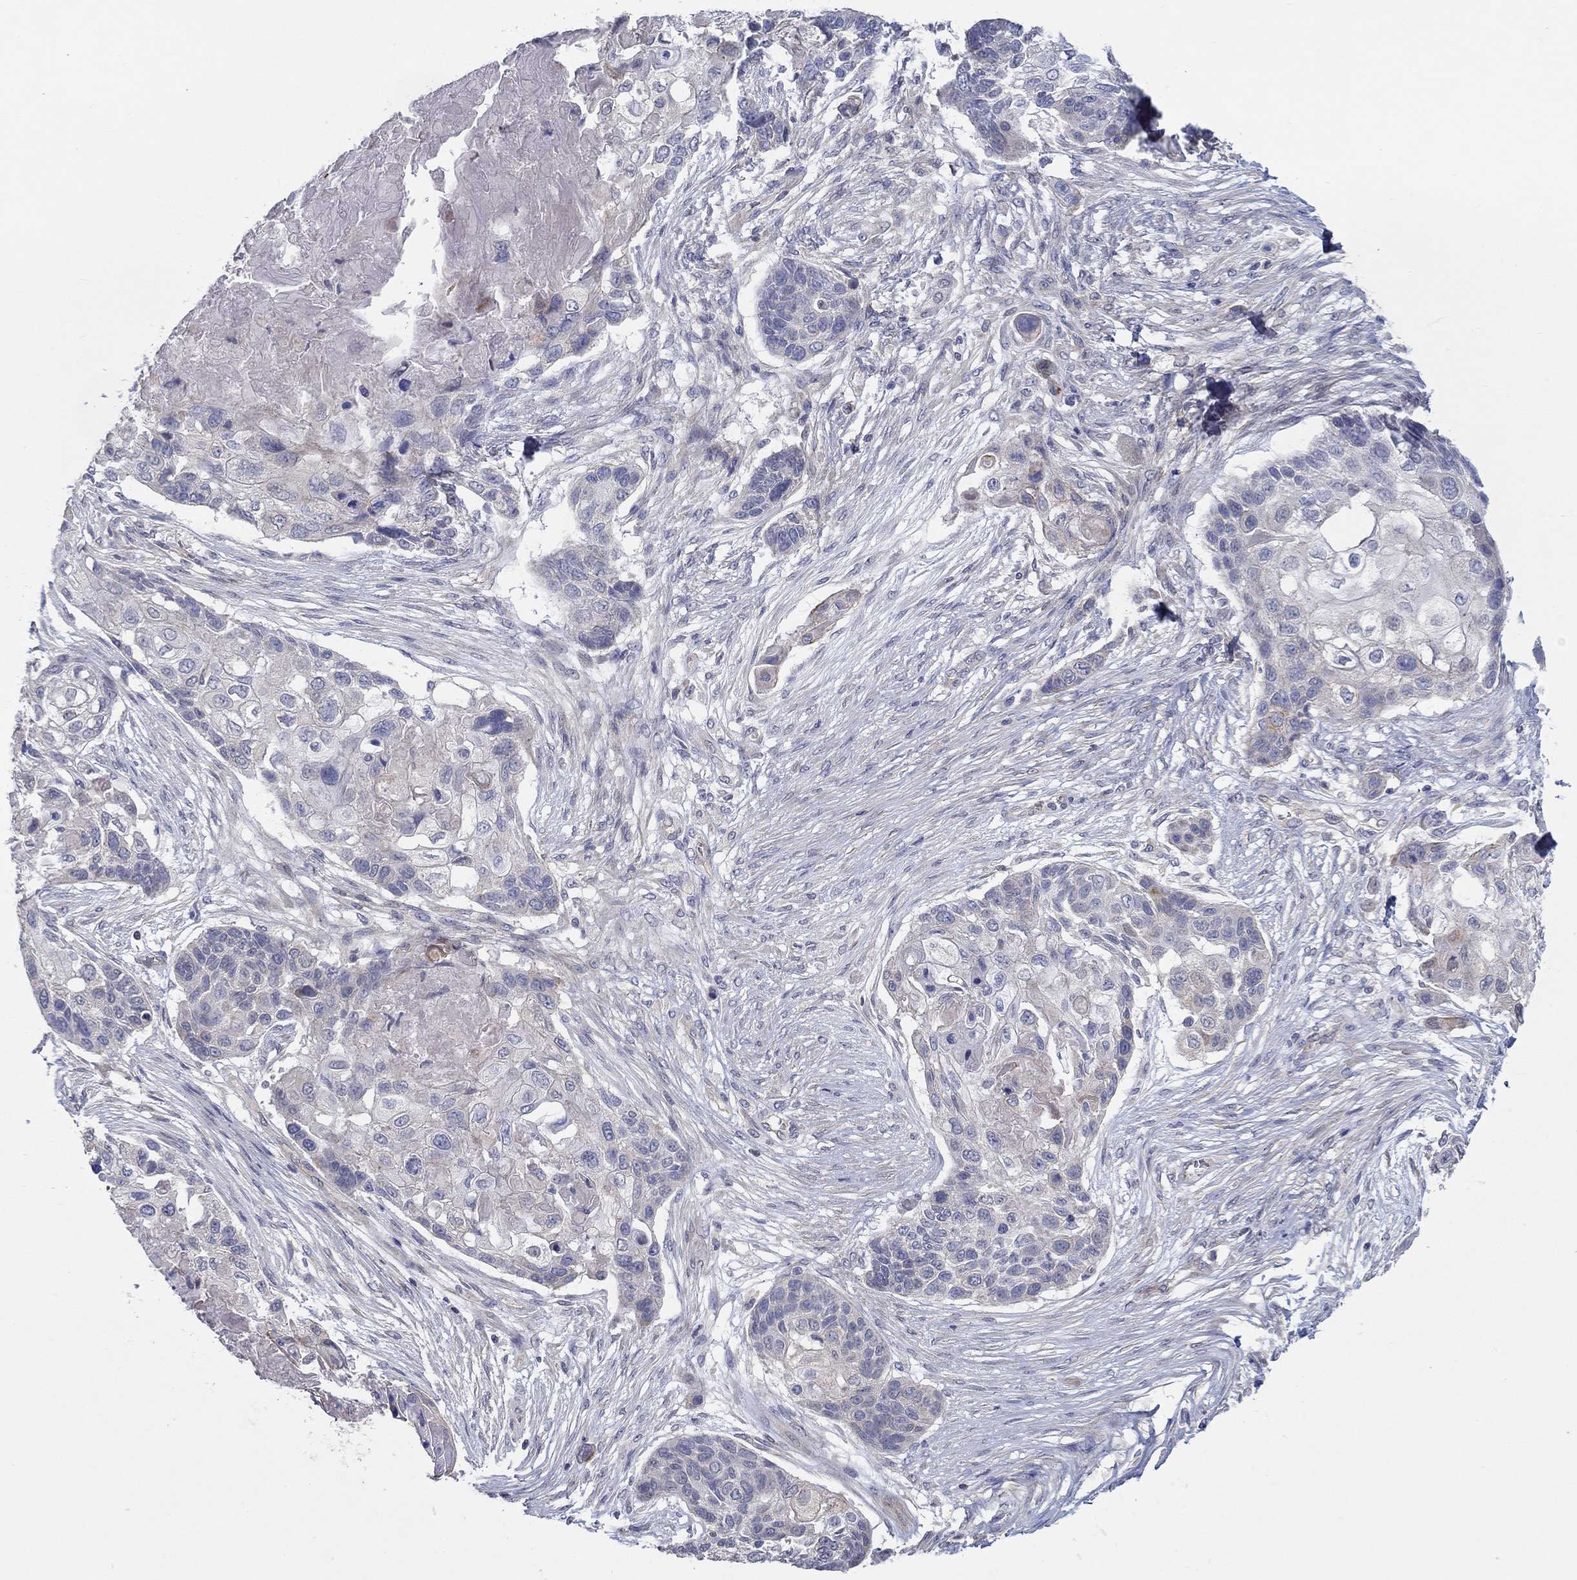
{"staining": {"intensity": "negative", "quantity": "none", "location": "none"}, "tissue": "lung cancer", "cell_type": "Tumor cells", "image_type": "cancer", "snomed": [{"axis": "morphology", "description": "Squamous cell carcinoma, NOS"}, {"axis": "topography", "description": "Lung"}], "caption": "IHC micrograph of neoplastic tissue: human lung cancer stained with DAB (3,3'-diaminobenzidine) reveals no significant protein expression in tumor cells.", "gene": "ERMP1", "patient": {"sex": "male", "age": 69}}